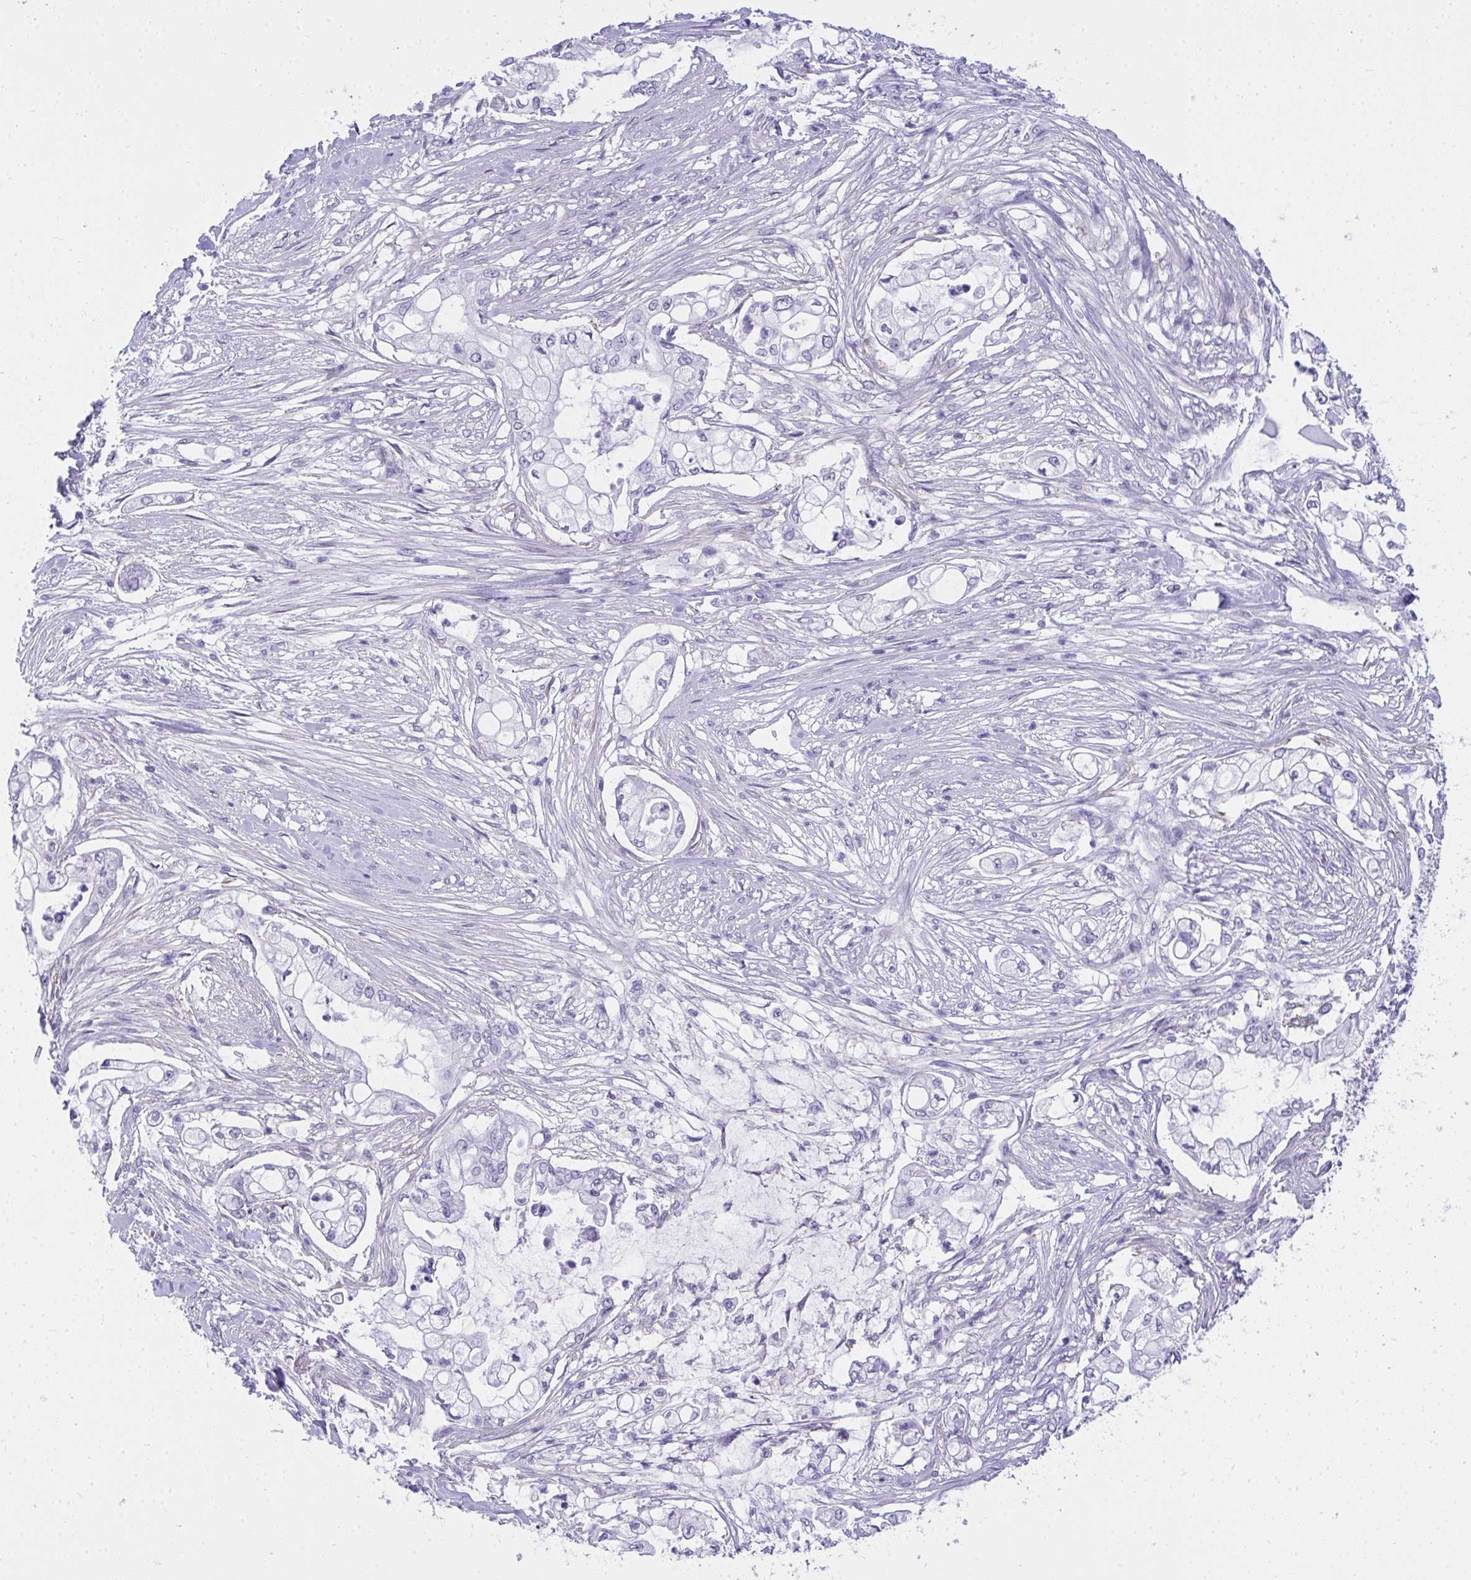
{"staining": {"intensity": "negative", "quantity": "none", "location": "none"}, "tissue": "pancreatic cancer", "cell_type": "Tumor cells", "image_type": "cancer", "snomed": [{"axis": "morphology", "description": "Adenocarcinoma, NOS"}, {"axis": "topography", "description": "Pancreas"}], "caption": "An immunohistochemistry (IHC) photomicrograph of pancreatic cancer is shown. There is no staining in tumor cells of pancreatic cancer.", "gene": "TSBP1", "patient": {"sex": "female", "age": 69}}